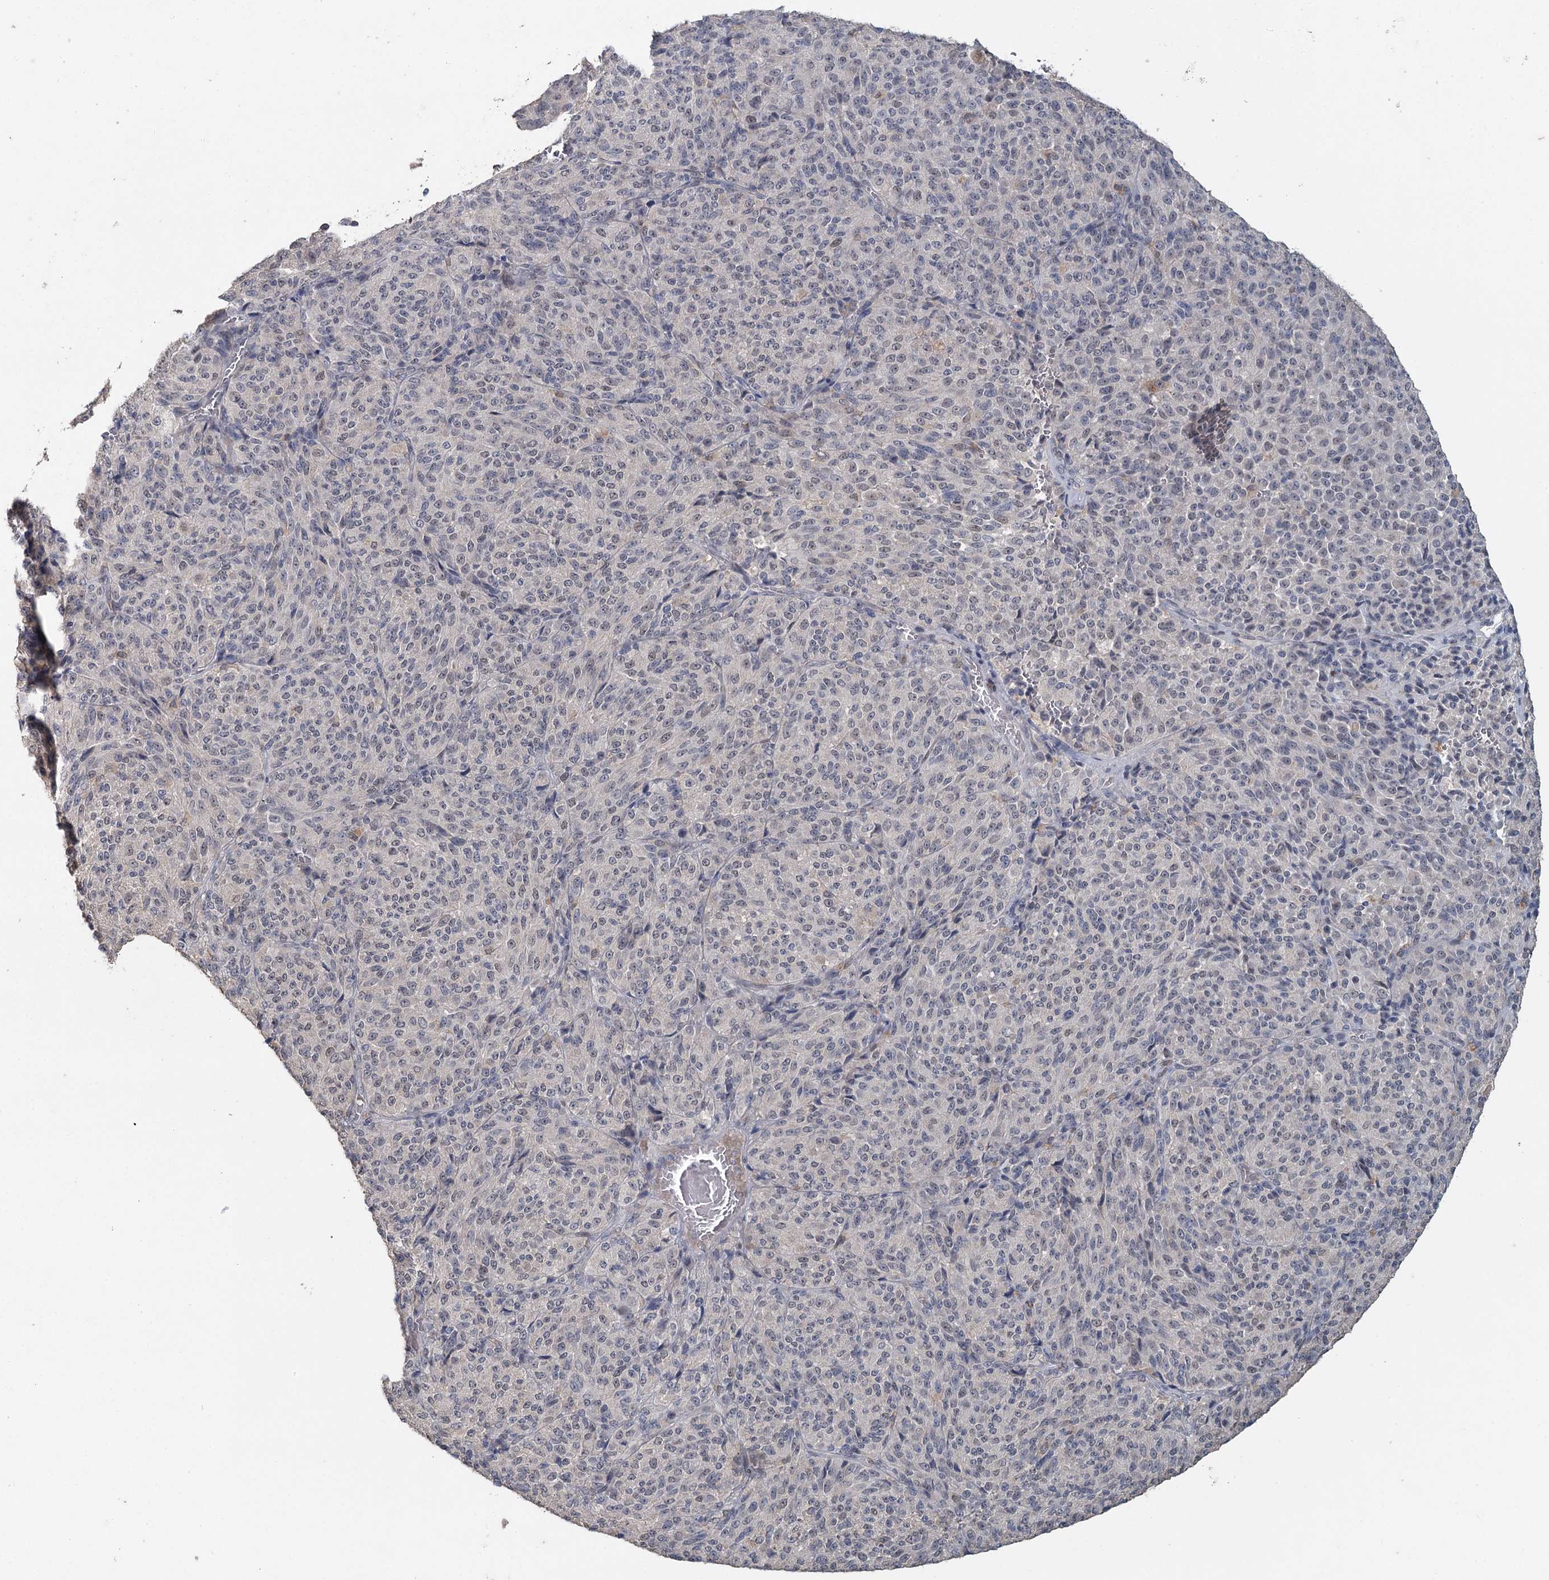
{"staining": {"intensity": "negative", "quantity": "none", "location": "none"}, "tissue": "melanoma", "cell_type": "Tumor cells", "image_type": "cancer", "snomed": [{"axis": "morphology", "description": "Malignant melanoma, Metastatic site"}, {"axis": "topography", "description": "Brain"}], "caption": "This is an immunohistochemistry histopathology image of human melanoma. There is no staining in tumor cells.", "gene": "ADK", "patient": {"sex": "female", "age": 56}}